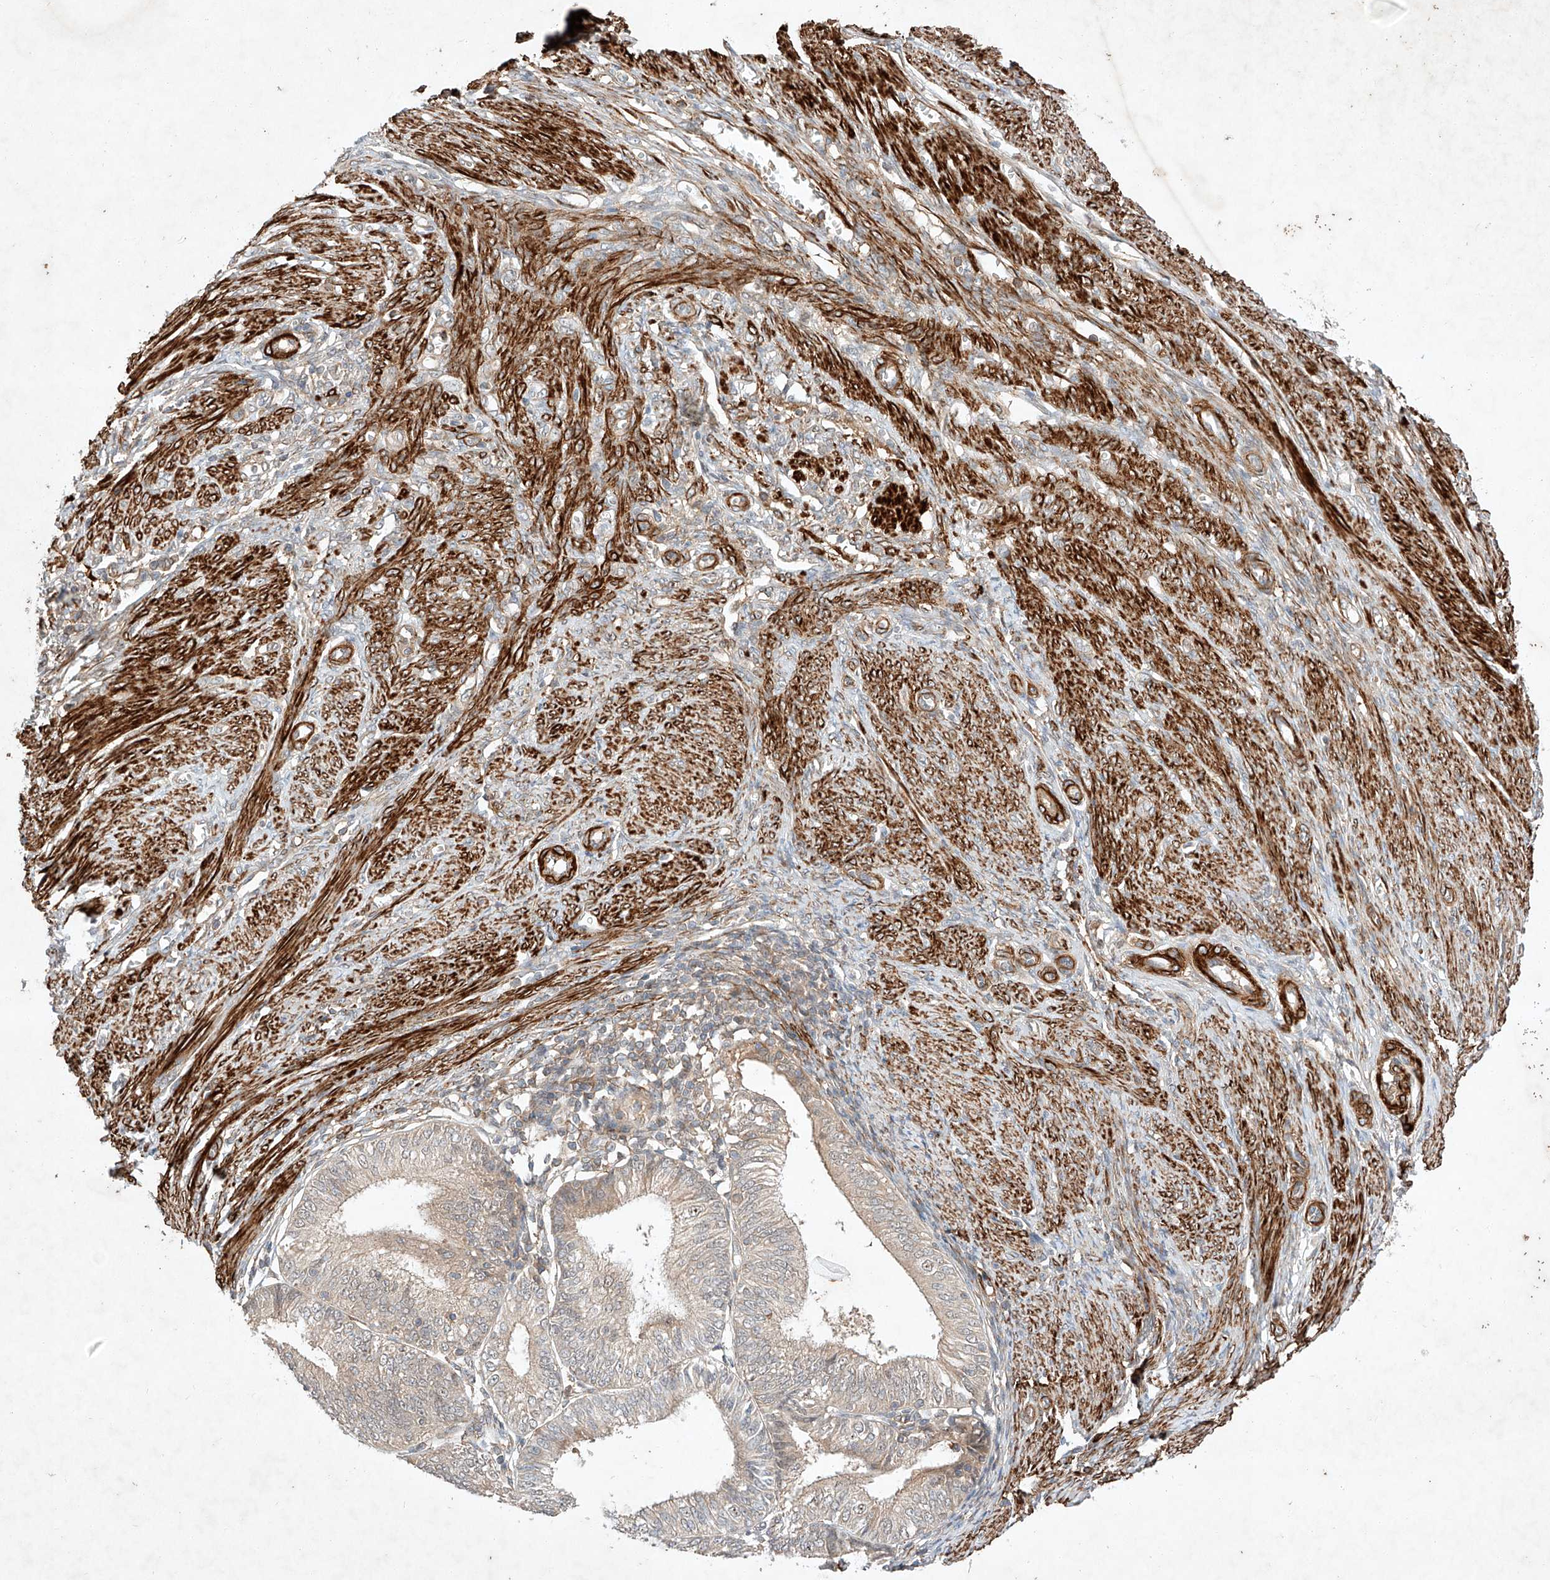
{"staining": {"intensity": "weak", "quantity": "<25%", "location": "cytoplasmic/membranous"}, "tissue": "endometrial cancer", "cell_type": "Tumor cells", "image_type": "cancer", "snomed": [{"axis": "morphology", "description": "Adenocarcinoma, NOS"}, {"axis": "topography", "description": "Endometrium"}], "caption": "IHC photomicrograph of neoplastic tissue: endometrial cancer (adenocarcinoma) stained with DAB displays no significant protein staining in tumor cells.", "gene": "ARHGAP33", "patient": {"sex": "female", "age": 51}}